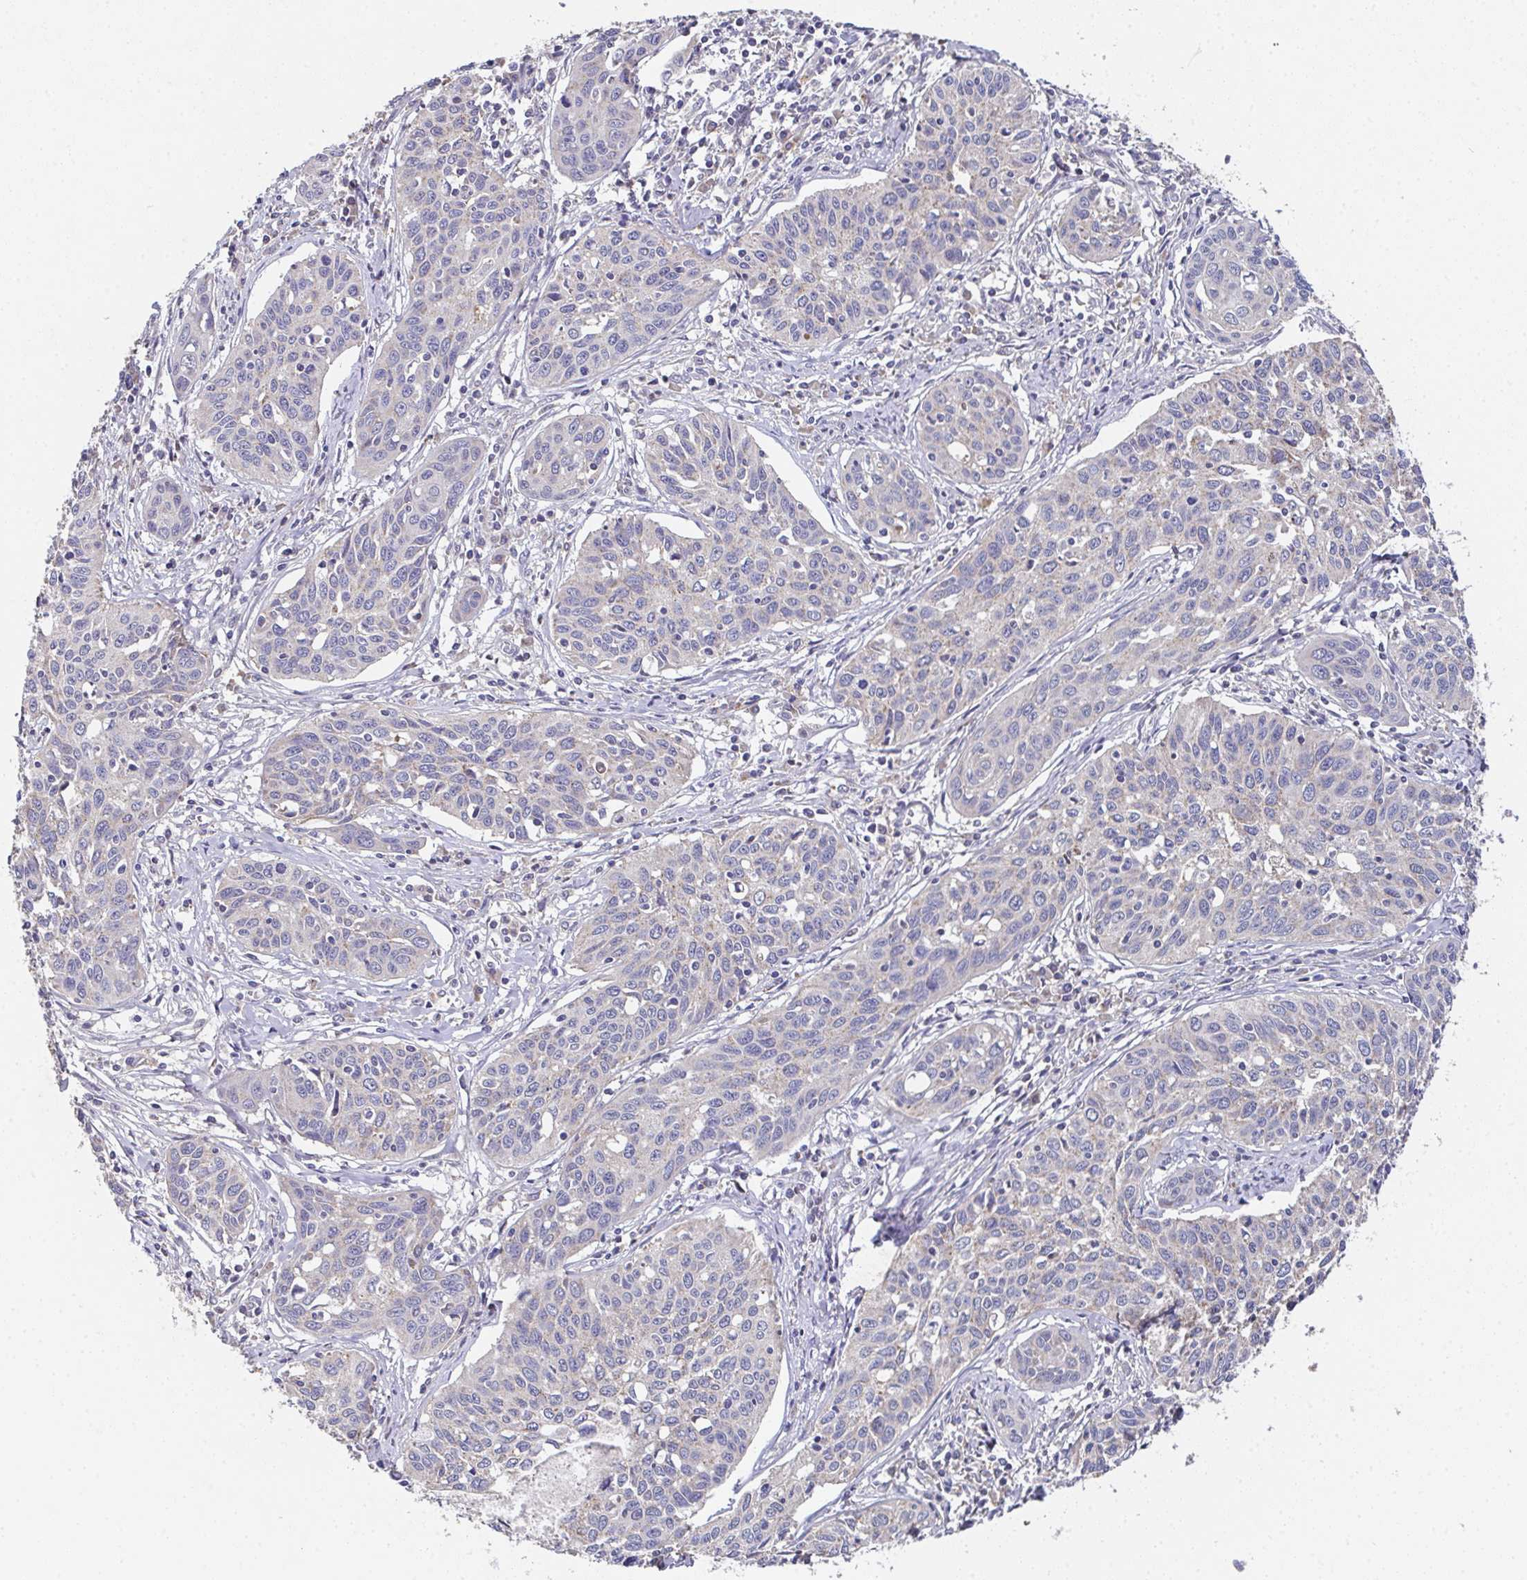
{"staining": {"intensity": "negative", "quantity": "none", "location": "none"}, "tissue": "cervical cancer", "cell_type": "Tumor cells", "image_type": "cancer", "snomed": [{"axis": "morphology", "description": "Squamous cell carcinoma, NOS"}, {"axis": "topography", "description": "Cervix"}], "caption": "Histopathology image shows no protein expression in tumor cells of cervical squamous cell carcinoma tissue. Brightfield microscopy of immunohistochemistry (IHC) stained with DAB (brown) and hematoxylin (blue), captured at high magnification.", "gene": "MT-ND3", "patient": {"sex": "female", "age": 31}}